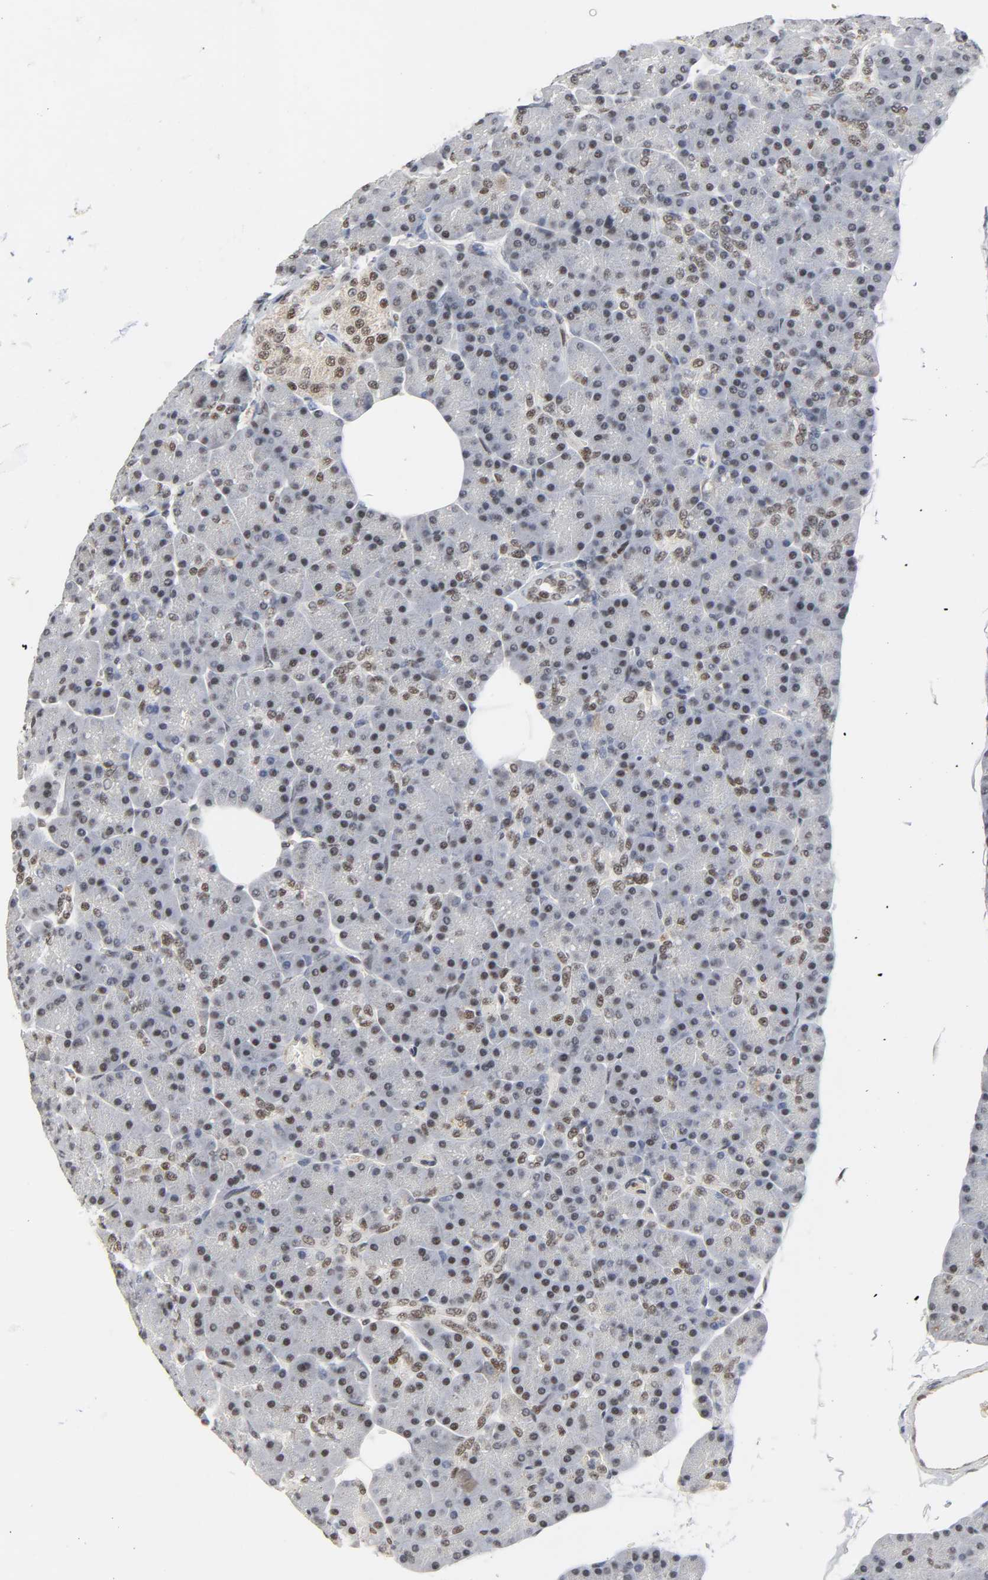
{"staining": {"intensity": "moderate", "quantity": ">75%", "location": "nuclear"}, "tissue": "pancreas", "cell_type": "Exocrine glandular cells", "image_type": "normal", "snomed": [{"axis": "morphology", "description": "Normal tissue, NOS"}, {"axis": "topography", "description": "Pancreas"}], "caption": "Pancreas stained with DAB immunohistochemistry demonstrates medium levels of moderate nuclear staining in about >75% of exocrine glandular cells. The protein of interest is shown in brown color, while the nuclei are stained blue.", "gene": "NCOA6", "patient": {"sex": "female", "age": 43}}